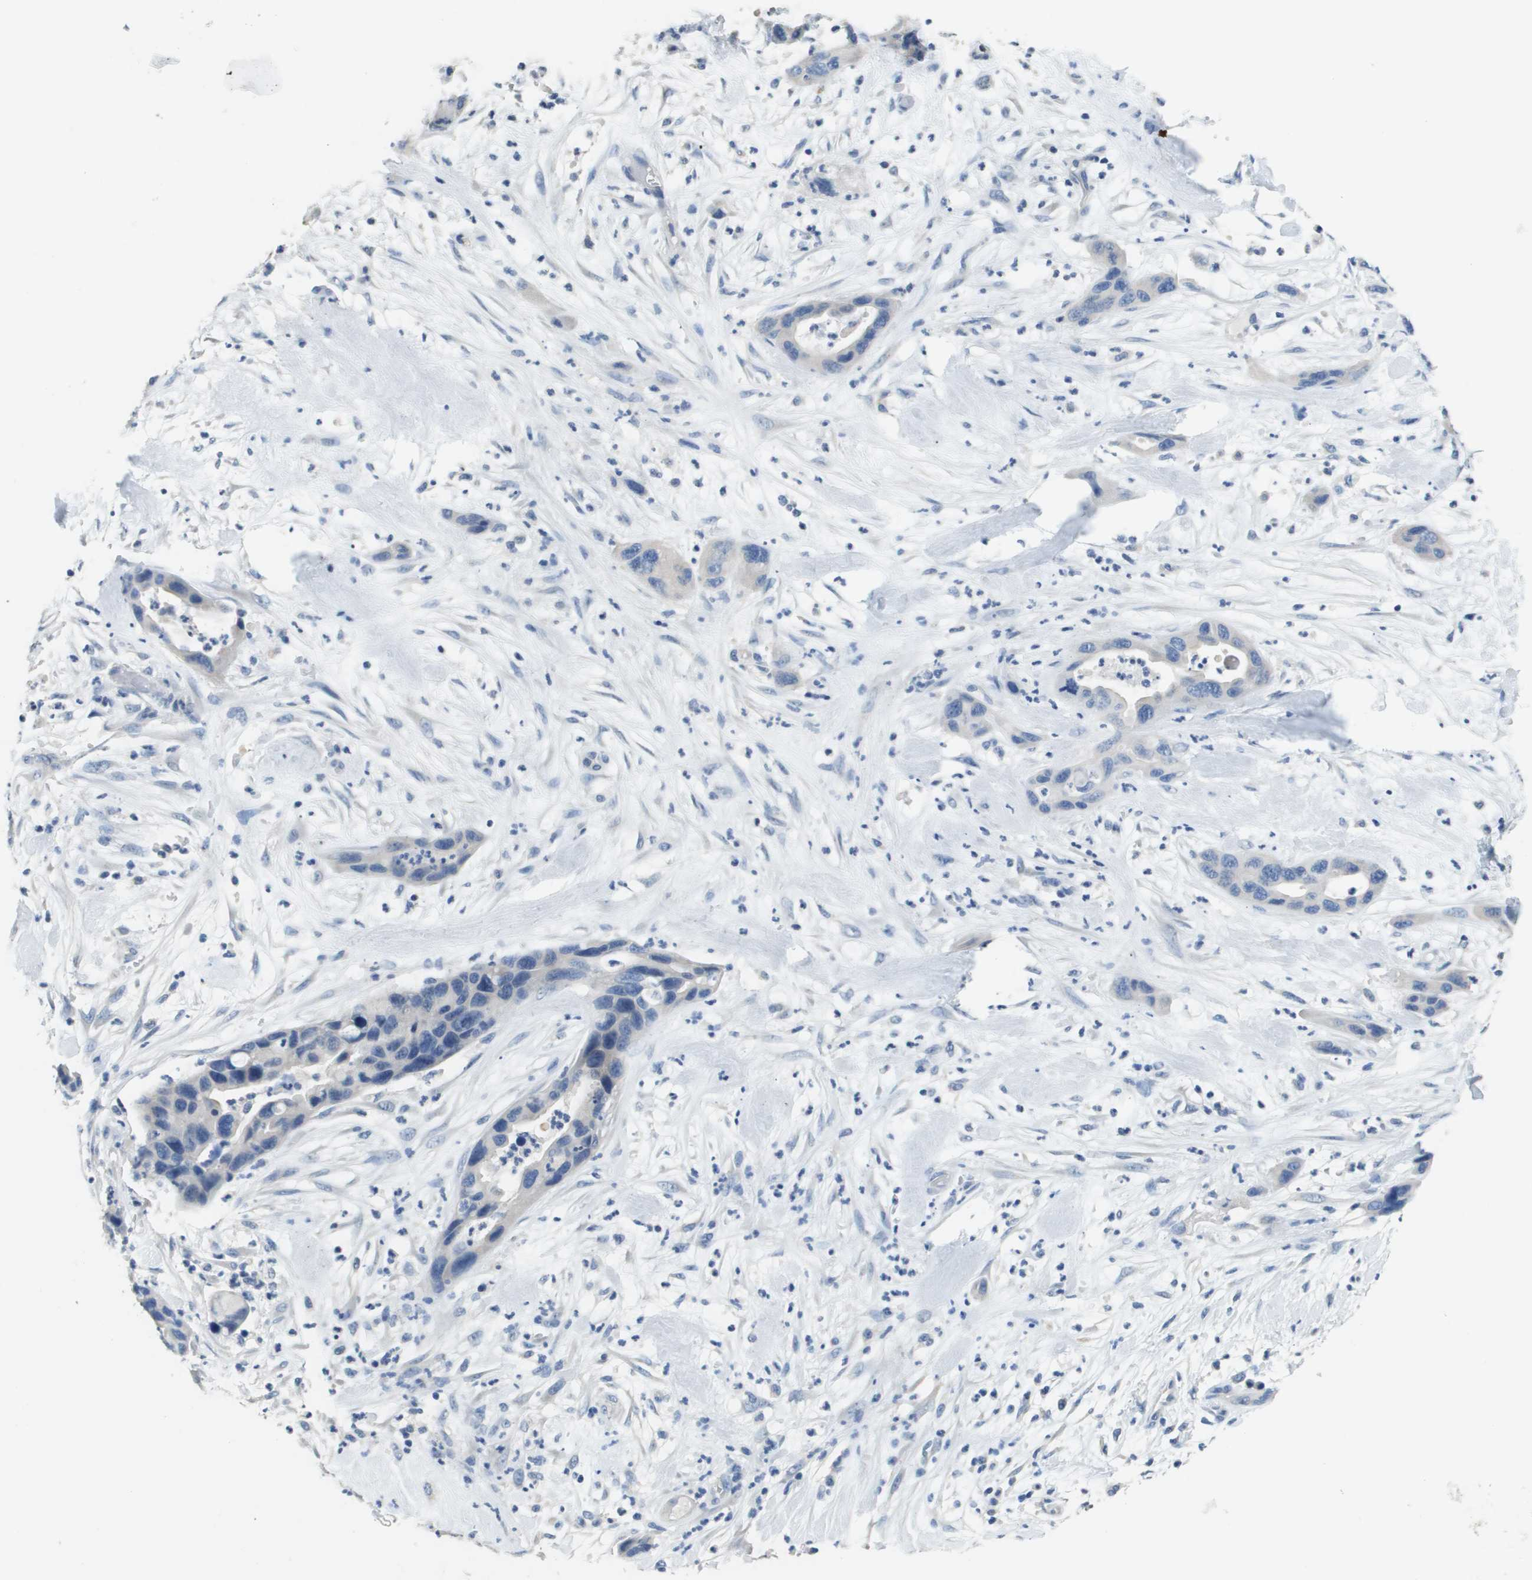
{"staining": {"intensity": "negative", "quantity": "none", "location": "none"}, "tissue": "pancreatic cancer", "cell_type": "Tumor cells", "image_type": "cancer", "snomed": [{"axis": "morphology", "description": "Adenocarcinoma, NOS"}, {"axis": "topography", "description": "Pancreas"}], "caption": "Tumor cells show no significant protein staining in pancreatic cancer (adenocarcinoma).", "gene": "MT3", "patient": {"sex": "female", "age": 71}}